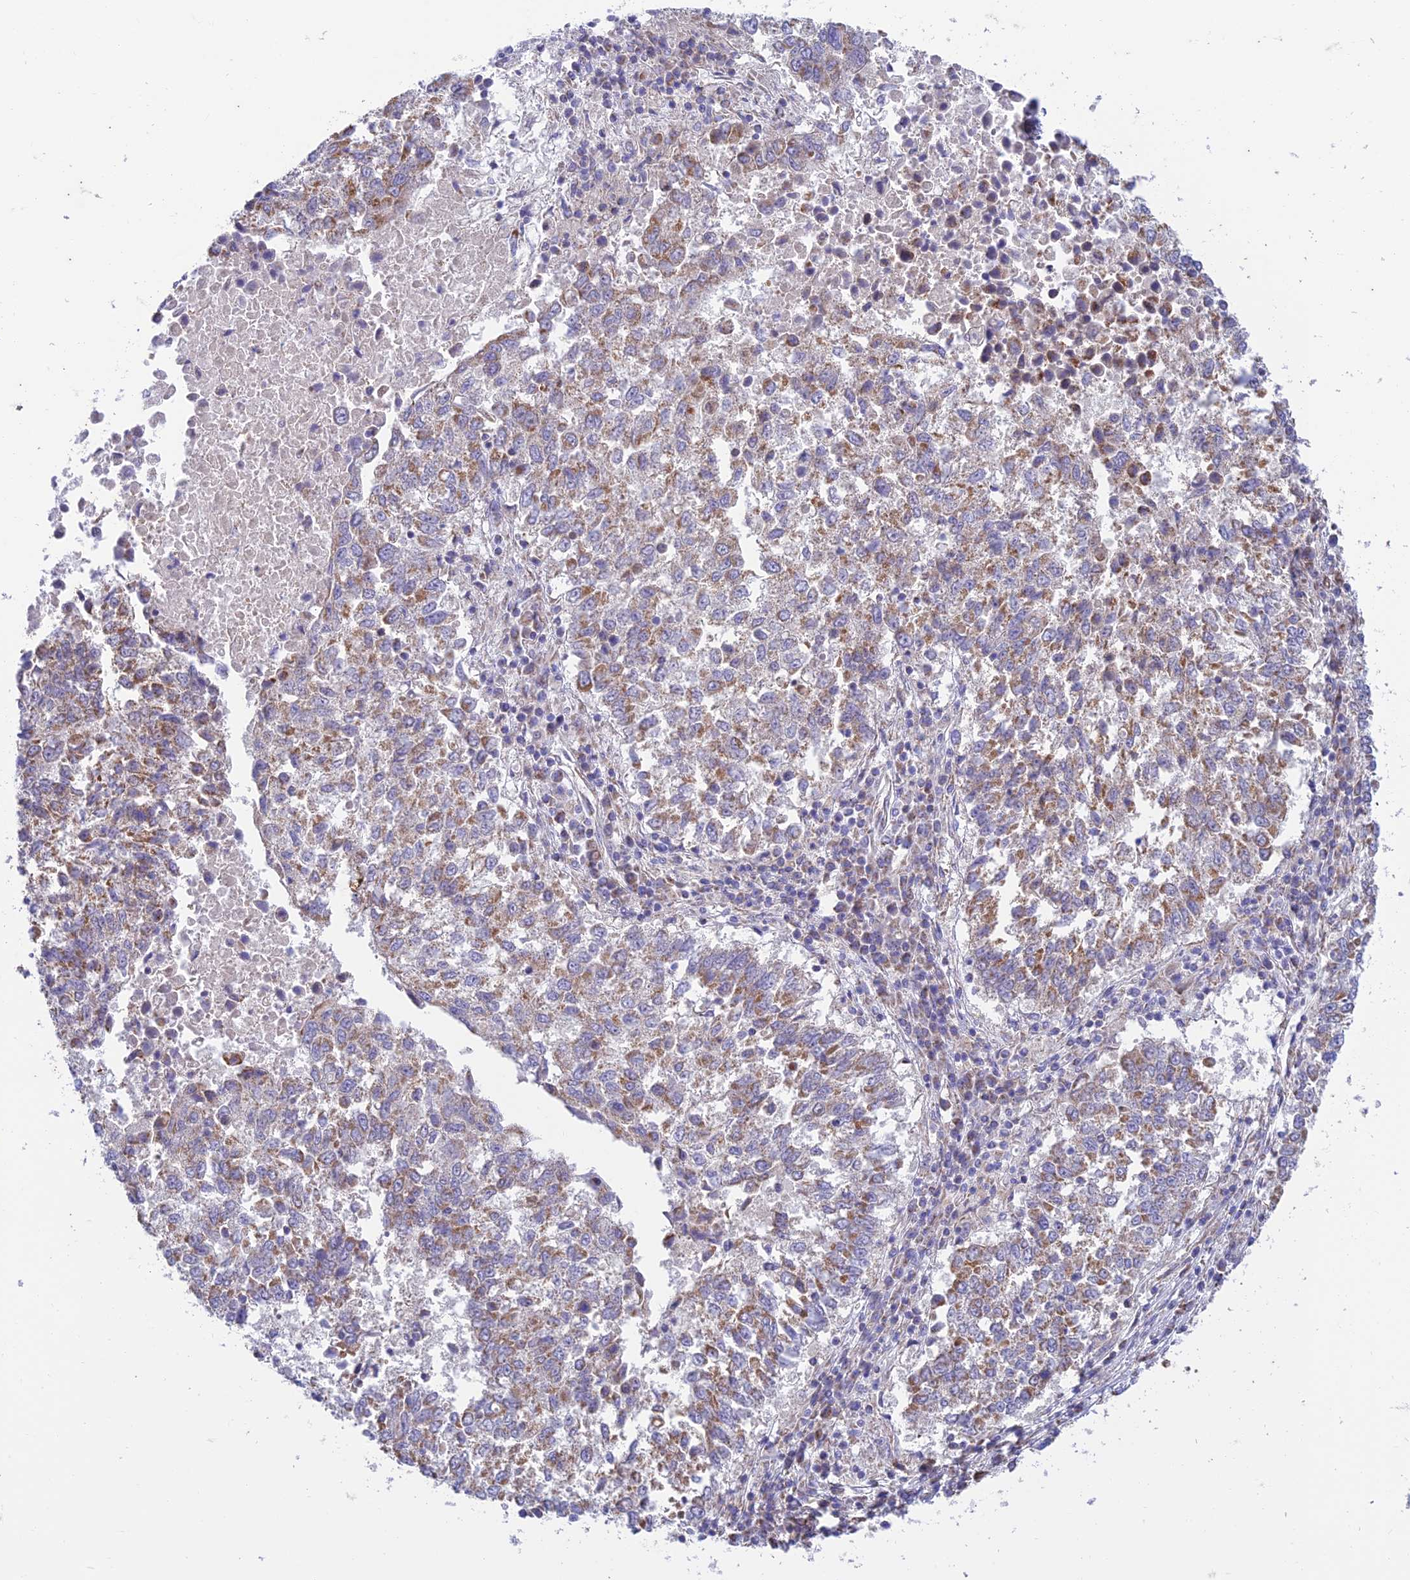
{"staining": {"intensity": "moderate", "quantity": ">75%", "location": "cytoplasmic/membranous"}, "tissue": "lung cancer", "cell_type": "Tumor cells", "image_type": "cancer", "snomed": [{"axis": "morphology", "description": "Squamous cell carcinoma, NOS"}, {"axis": "topography", "description": "Lung"}], "caption": "High-magnification brightfield microscopy of lung squamous cell carcinoma stained with DAB (brown) and counterstained with hematoxylin (blue). tumor cells exhibit moderate cytoplasmic/membranous positivity is identified in approximately>75% of cells. (IHC, brightfield microscopy, high magnification).", "gene": "ZNF181", "patient": {"sex": "male", "age": 73}}